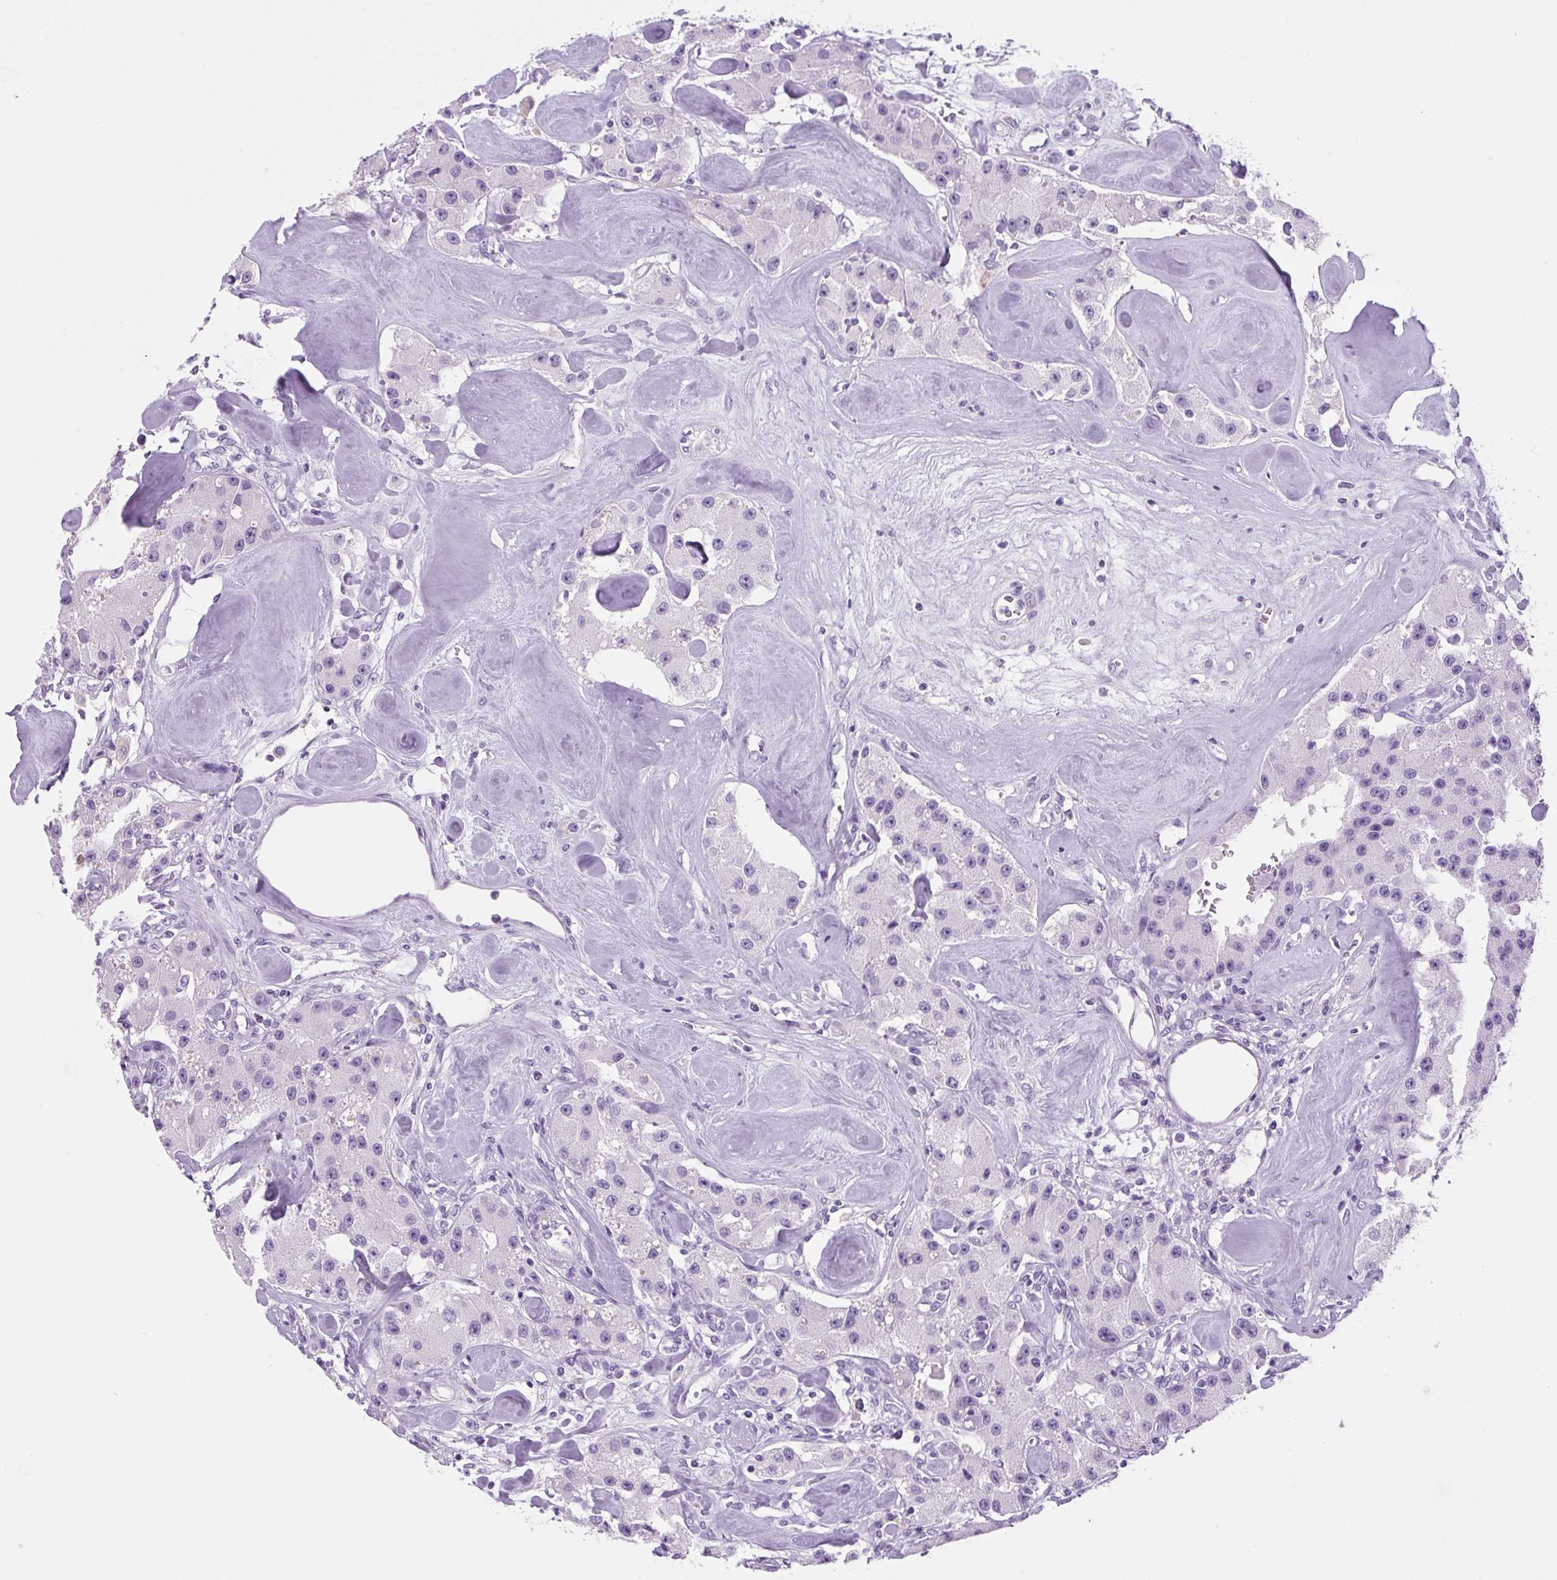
{"staining": {"intensity": "negative", "quantity": "none", "location": "none"}, "tissue": "carcinoid", "cell_type": "Tumor cells", "image_type": "cancer", "snomed": [{"axis": "morphology", "description": "Carcinoid, malignant, NOS"}, {"axis": "topography", "description": "Pancreas"}], "caption": "Immunohistochemistry image of neoplastic tissue: human carcinoid (malignant) stained with DAB displays no significant protein expression in tumor cells. The staining was performed using DAB to visualize the protein expression in brown, while the nuclei were stained in blue with hematoxylin (Magnification: 20x).", "gene": "PRRT1", "patient": {"sex": "male", "age": 41}}